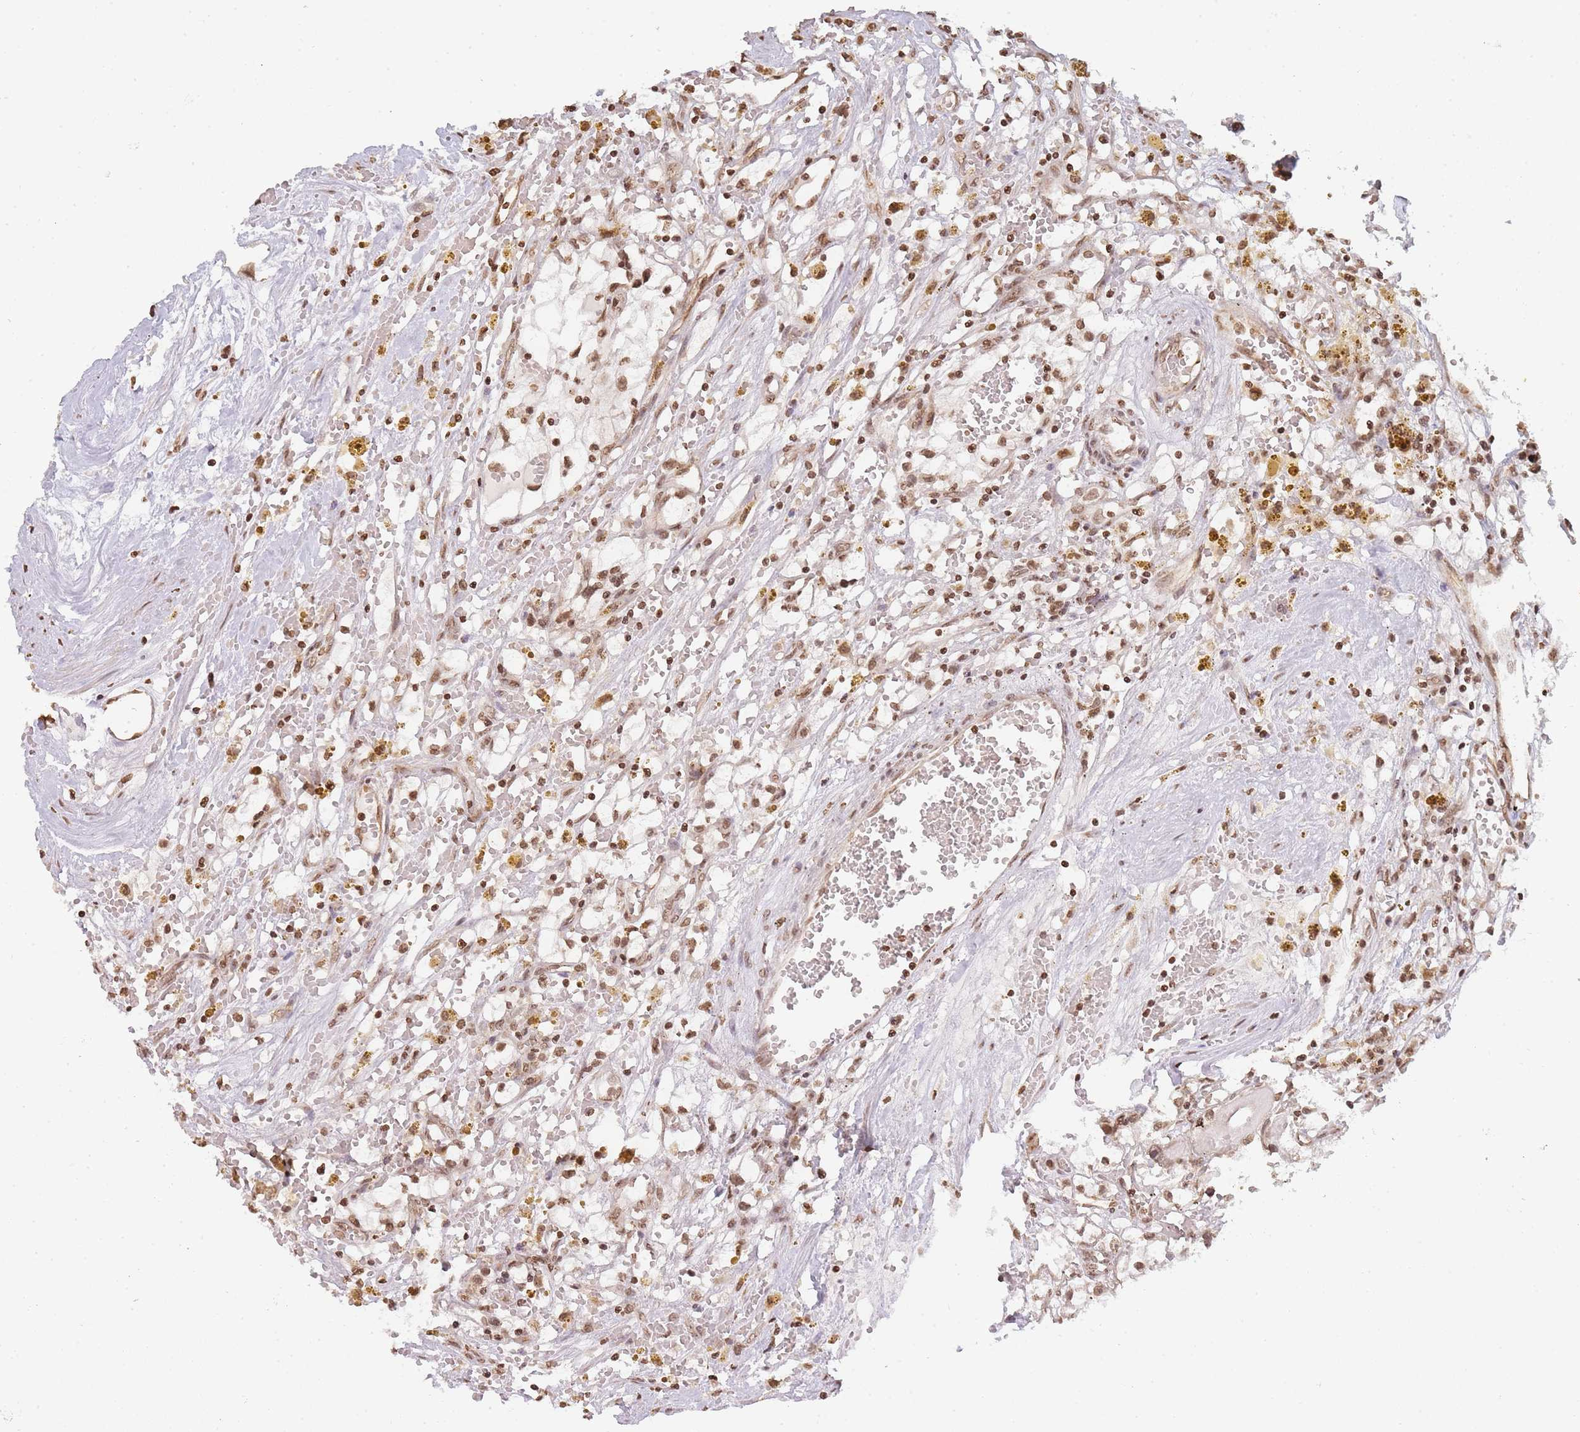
{"staining": {"intensity": "moderate", "quantity": ">75%", "location": "nuclear"}, "tissue": "renal cancer", "cell_type": "Tumor cells", "image_type": "cancer", "snomed": [{"axis": "morphology", "description": "Adenocarcinoma, NOS"}, {"axis": "topography", "description": "Kidney"}], "caption": "This micrograph reveals immunohistochemistry staining of human adenocarcinoma (renal), with medium moderate nuclear positivity in about >75% of tumor cells.", "gene": "WWTR1", "patient": {"sex": "male", "age": 56}}